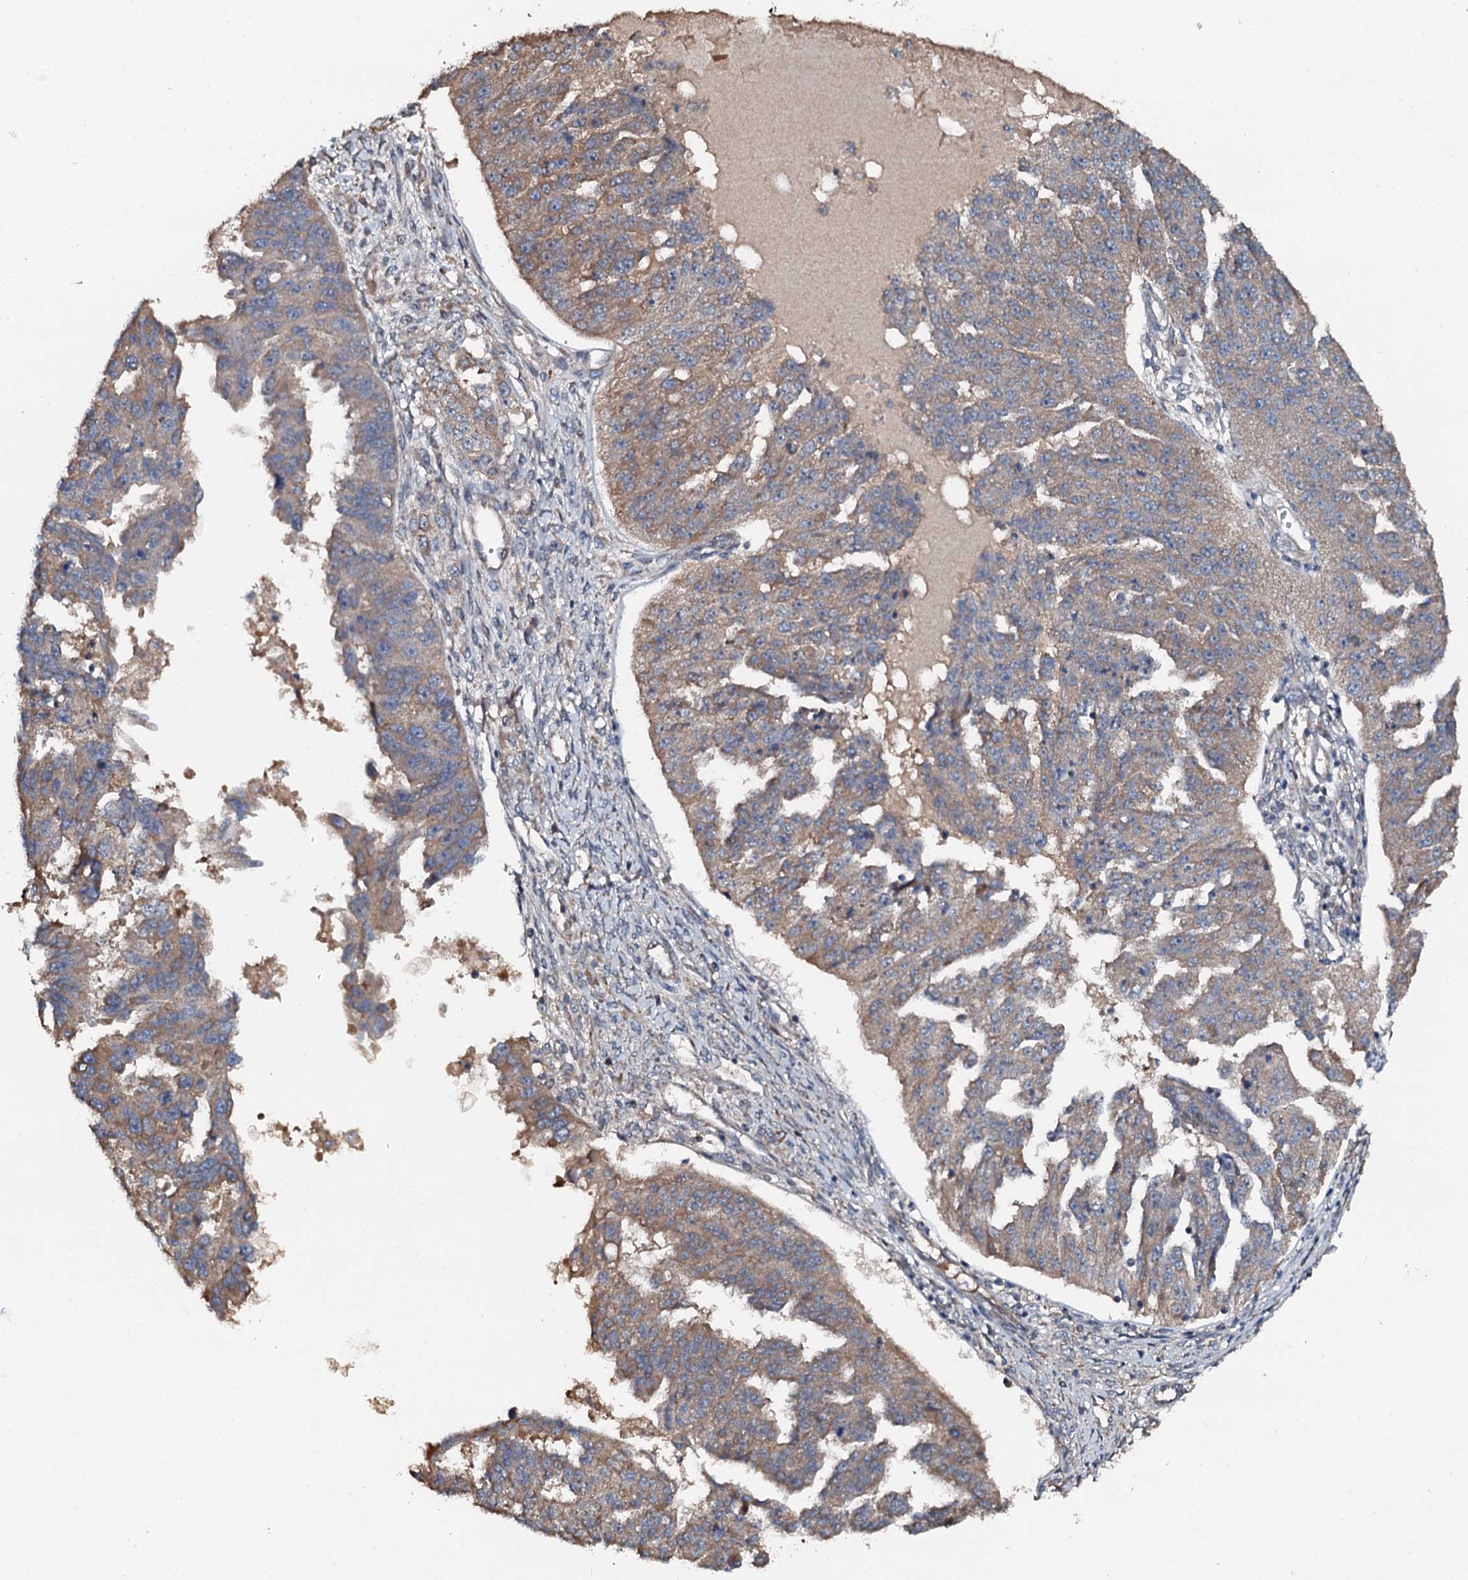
{"staining": {"intensity": "moderate", "quantity": ">75%", "location": "cytoplasmic/membranous"}, "tissue": "ovarian cancer", "cell_type": "Tumor cells", "image_type": "cancer", "snomed": [{"axis": "morphology", "description": "Cystadenocarcinoma, serous, NOS"}, {"axis": "topography", "description": "Ovary"}], "caption": "Brown immunohistochemical staining in ovarian serous cystadenocarcinoma reveals moderate cytoplasmic/membranous positivity in approximately >75% of tumor cells. The protein is stained brown, and the nuclei are stained in blue (DAB IHC with brightfield microscopy, high magnification).", "gene": "FLYWCH1", "patient": {"sex": "female", "age": 58}}